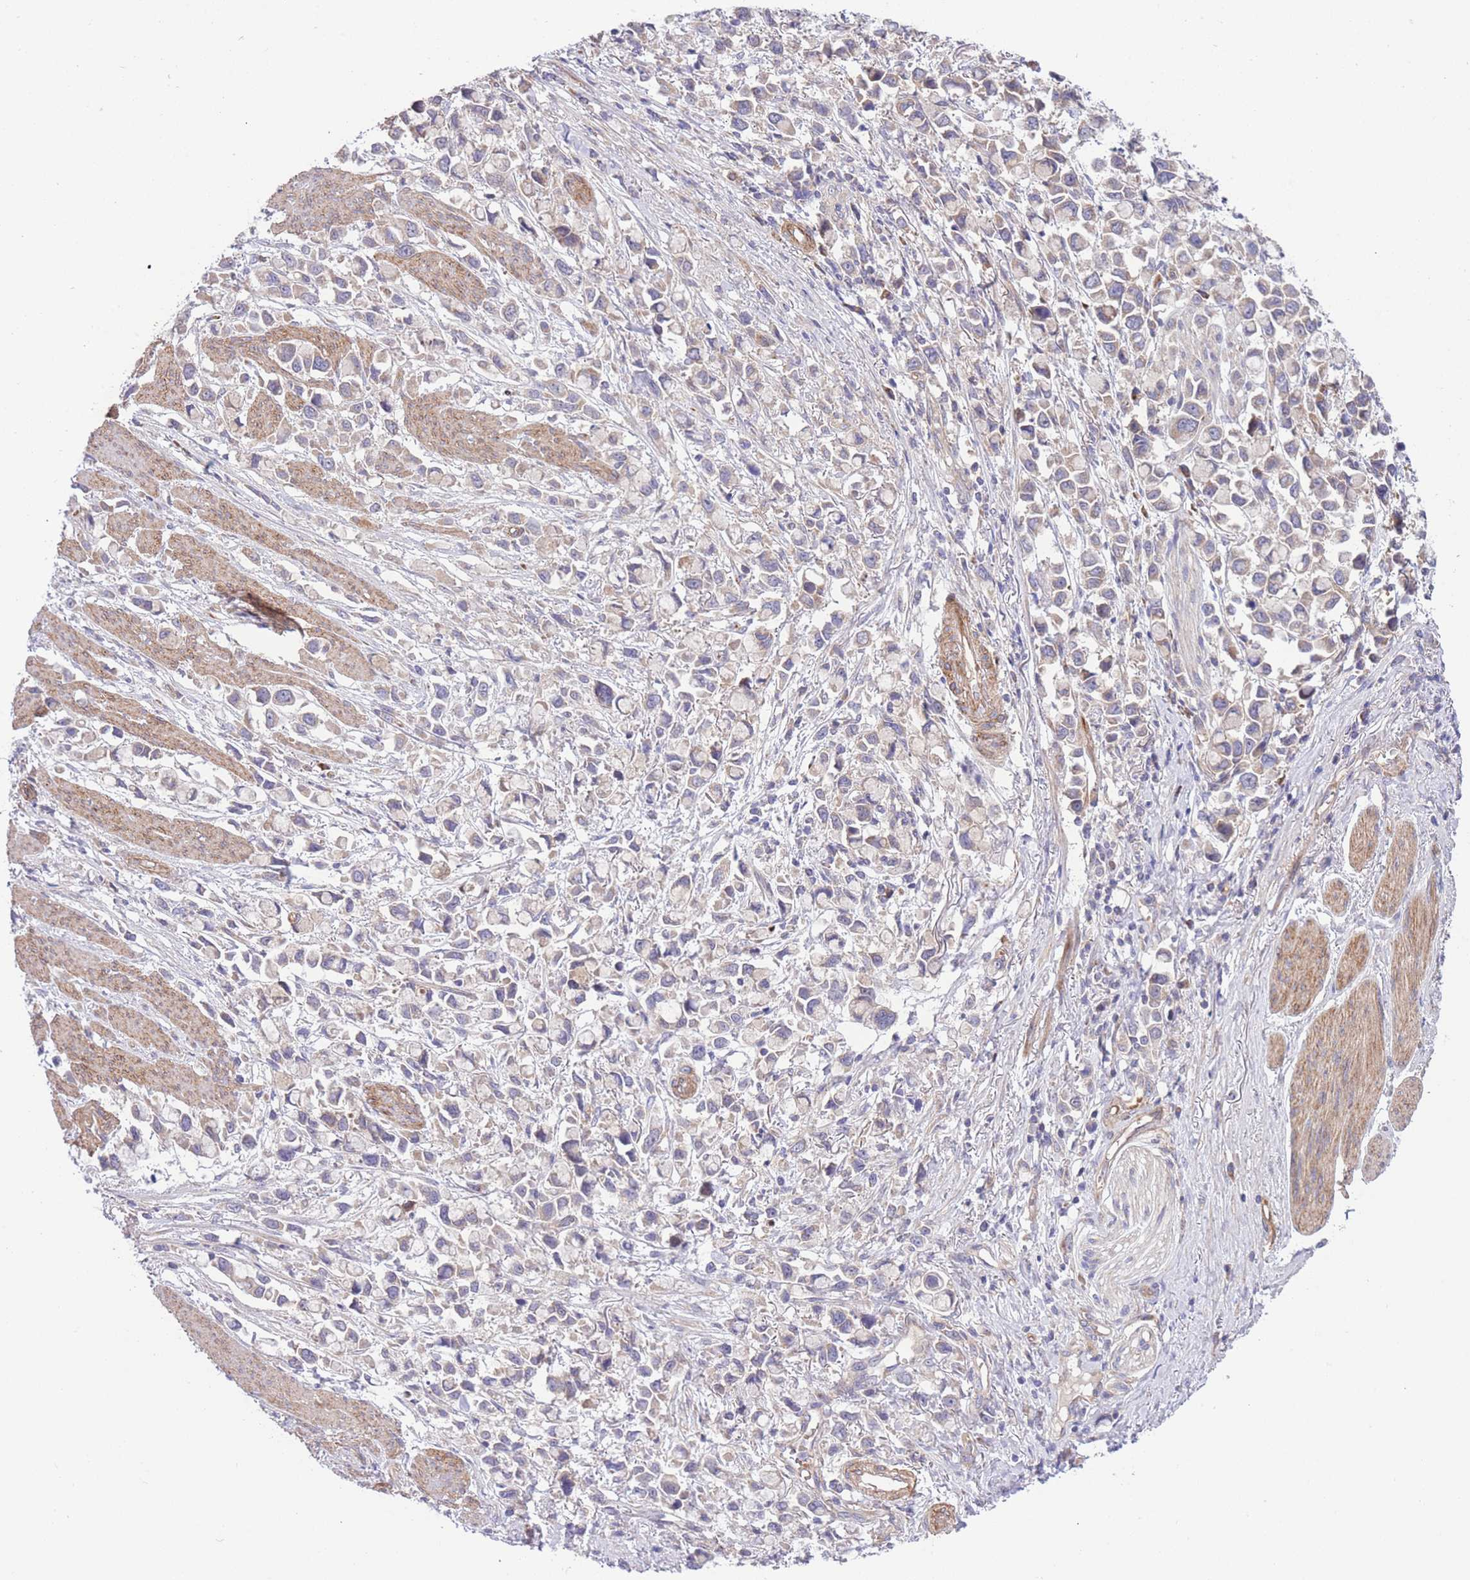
{"staining": {"intensity": "negative", "quantity": "none", "location": "none"}, "tissue": "stomach cancer", "cell_type": "Tumor cells", "image_type": "cancer", "snomed": [{"axis": "morphology", "description": "Adenocarcinoma, NOS"}, {"axis": "topography", "description": "Stomach"}], "caption": "IHC histopathology image of human stomach adenocarcinoma stained for a protein (brown), which displays no positivity in tumor cells.", "gene": "CHAC1", "patient": {"sex": "female", "age": 81}}